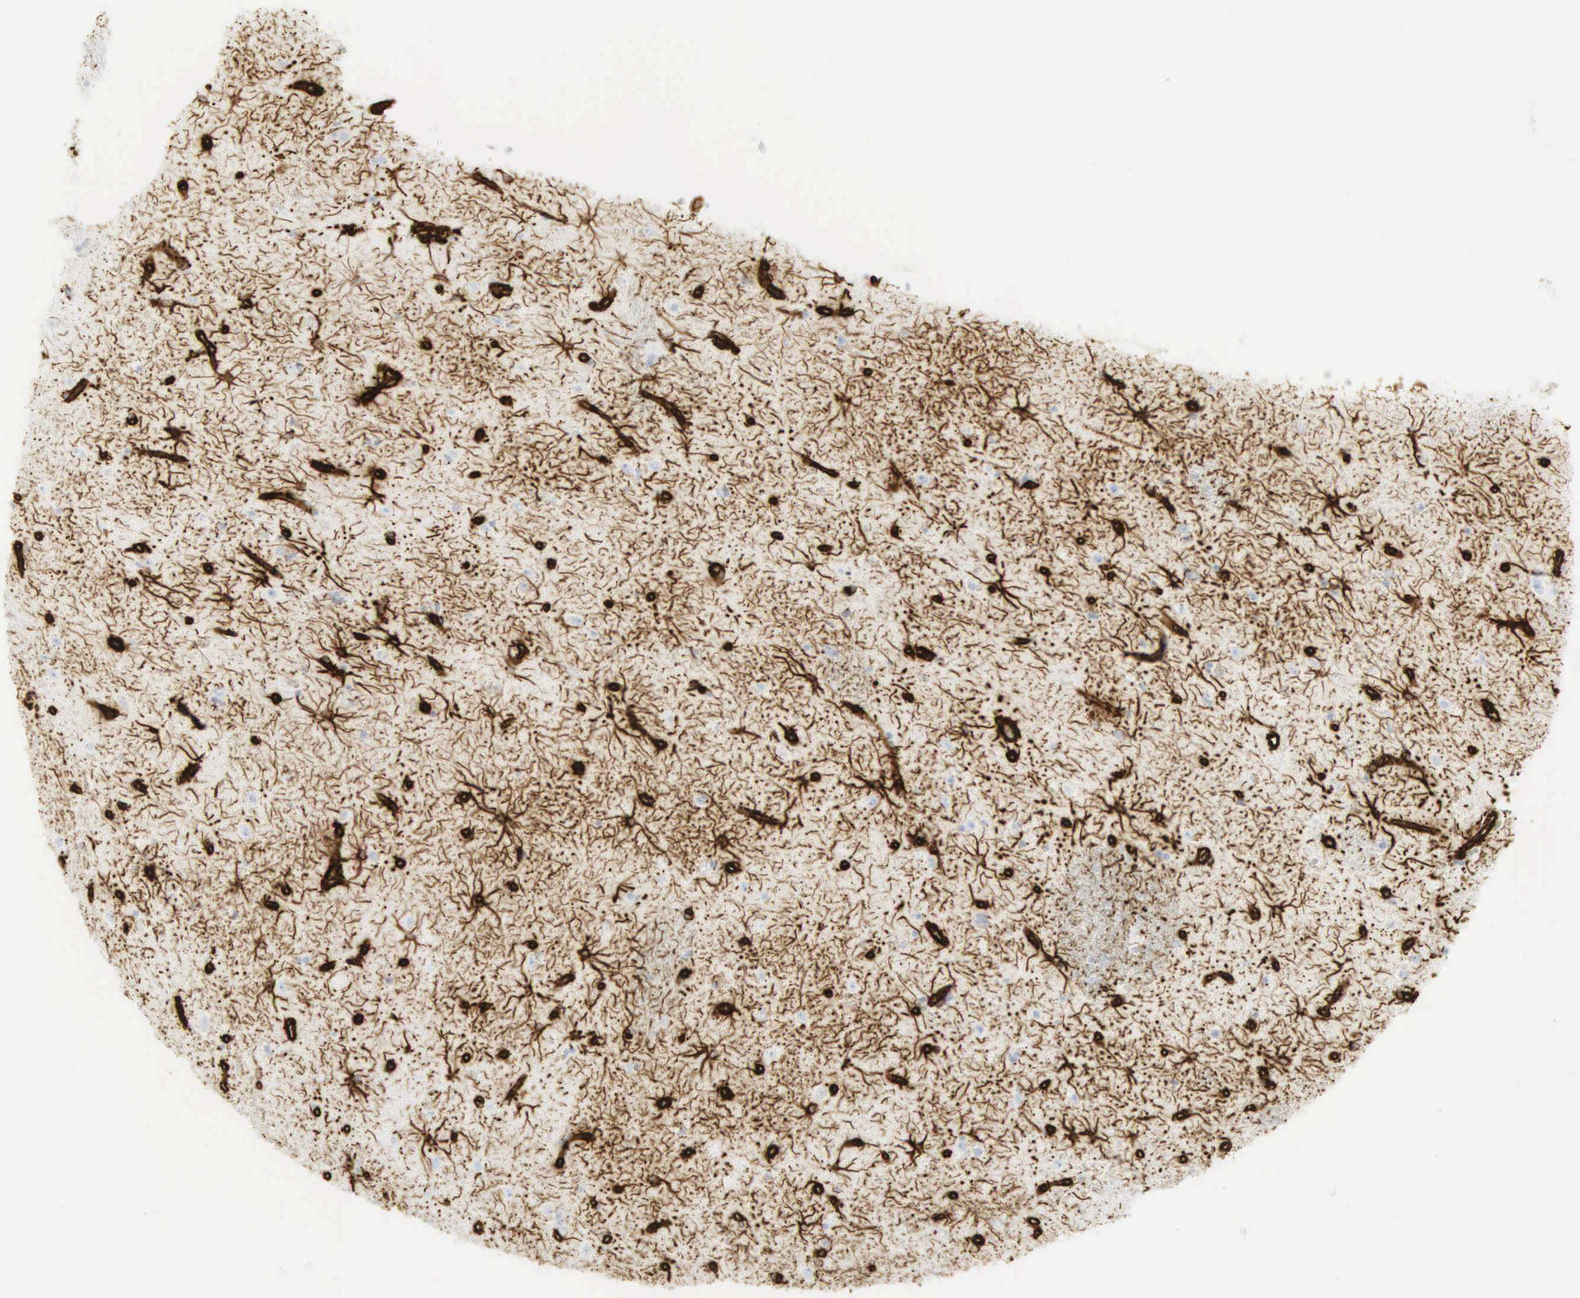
{"staining": {"intensity": "strong", "quantity": "<25%", "location": "cytoplasmic/membranous"}, "tissue": "caudate", "cell_type": "Glial cells", "image_type": "normal", "snomed": [{"axis": "morphology", "description": "Normal tissue, NOS"}, {"axis": "topography", "description": "Lateral ventricle wall"}], "caption": "The histopathology image exhibits immunohistochemical staining of benign caudate. There is strong cytoplasmic/membranous expression is appreciated in approximately <25% of glial cells. The protein is shown in brown color, while the nuclei are stained blue.", "gene": "VIM", "patient": {"sex": "female", "age": 54}}